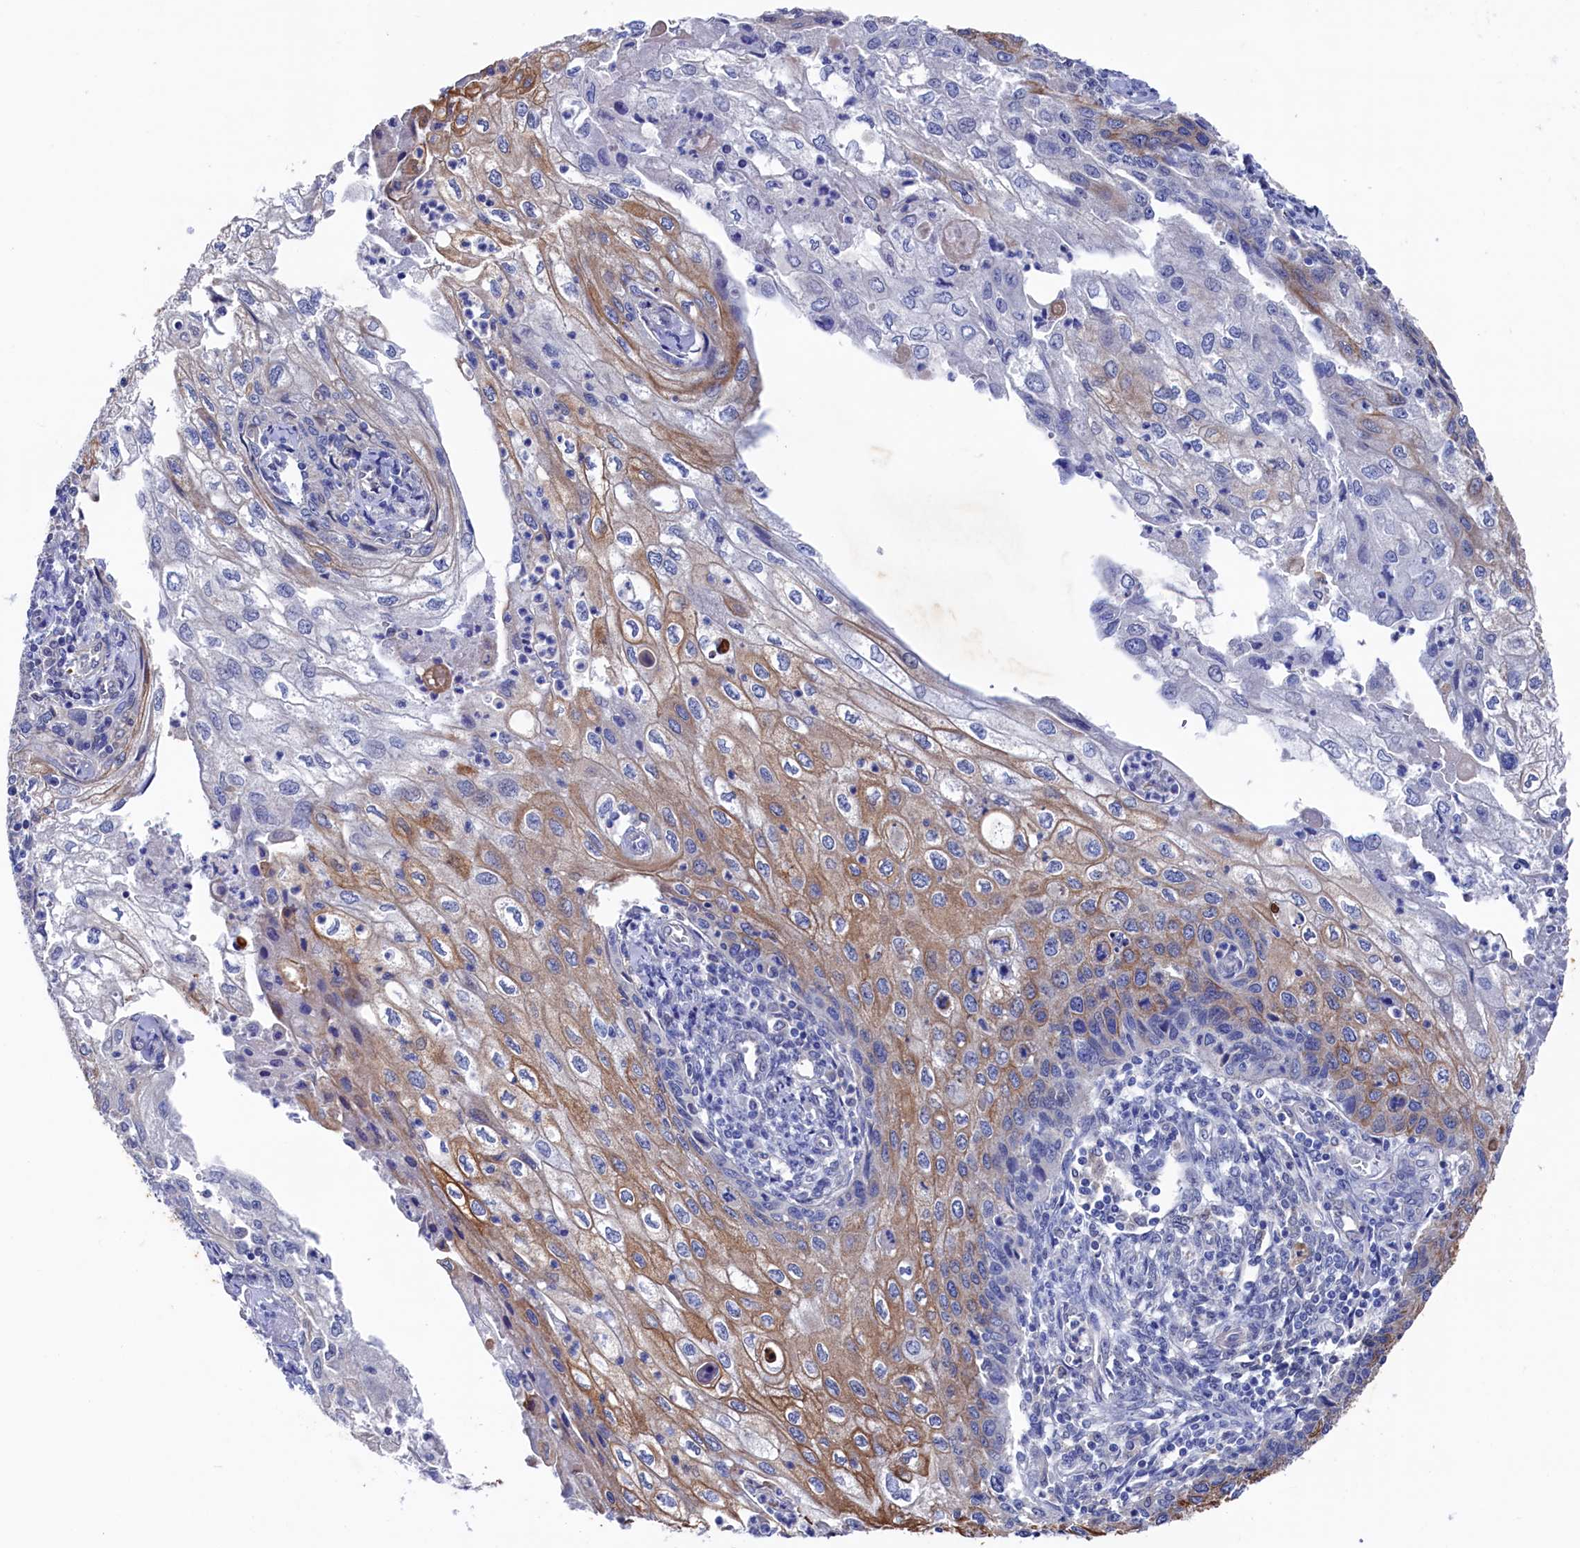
{"staining": {"intensity": "moderate", "quantity": "<25%", "location": "cytoplasmic/membranous"}, "tissue": "cervical cancer", "cell_type": "Tumor cells", "image_type": "cancer", "snomed": [{"axis": "morphology", "description": "Squamous cell carcinoma, NOS"}, {"axis": "topography", "description": "Cervix"}], "caption": "The photomicrograph shows a brown stain indicating the presence of a protein in the cytoplasmic/membranous of tumor cells in cervical cancer.", "gene": "RNH1", "patient": {"sex": "female", "age": 67}}